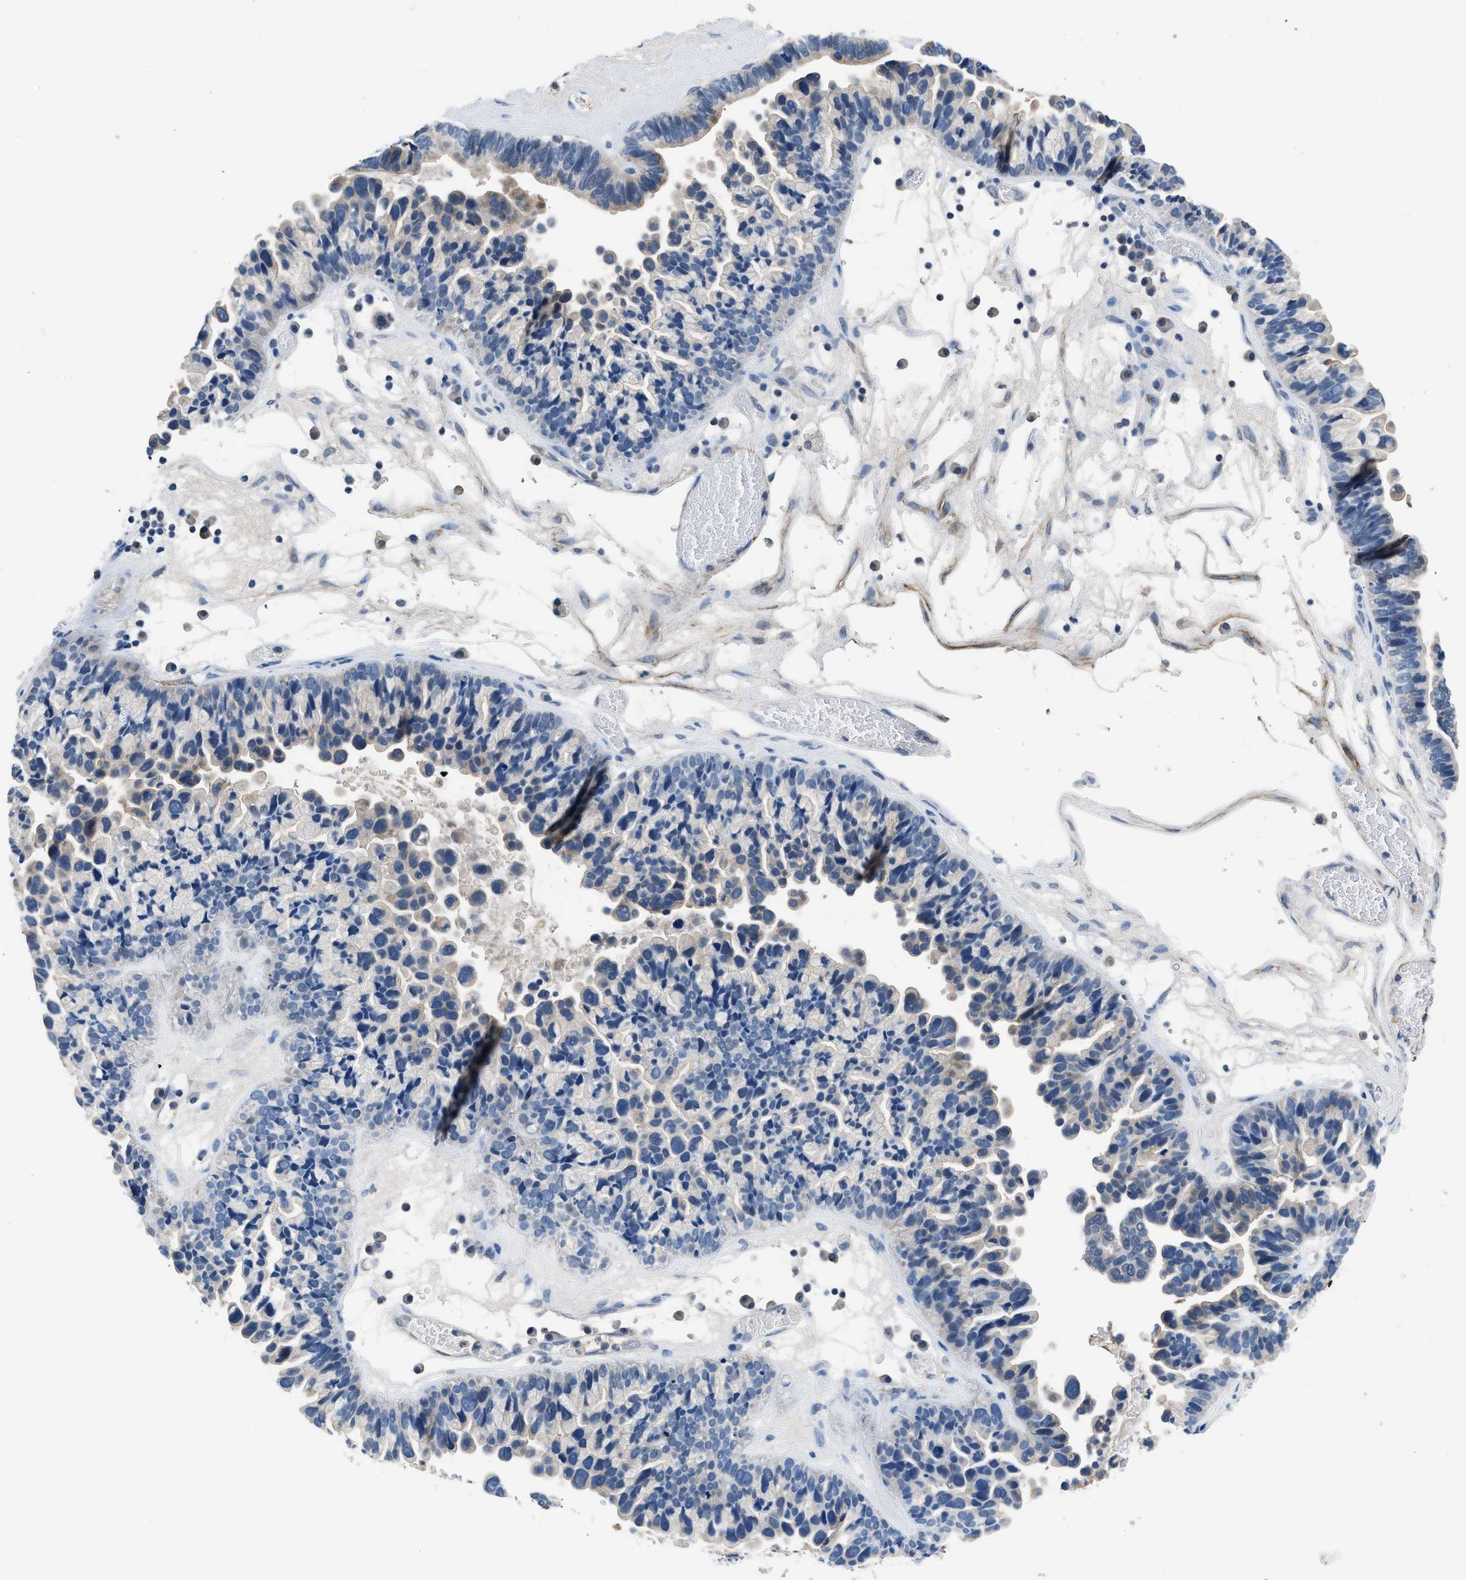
{"staining": {"intensity": "weak", "quantity": "<25%", "location": "cytoplasmic/membranous"}, "tissue": "ovarian cancer", "cell_type": "Tumor cells", "image_type": "cancer", "snomed": [{"axis": "morphology", "description": "Cystadenocarcinoma, serous, NOS"}, {"axis": "topography", "description": "Ovary"}], "caption": "Immunohistochemical staining of human ovarian serous cystadenocarcinoma reveals no significant staining in tumor cells.", "gene": "LANCL2", "patient": {"sex": "female", "age": 56}}